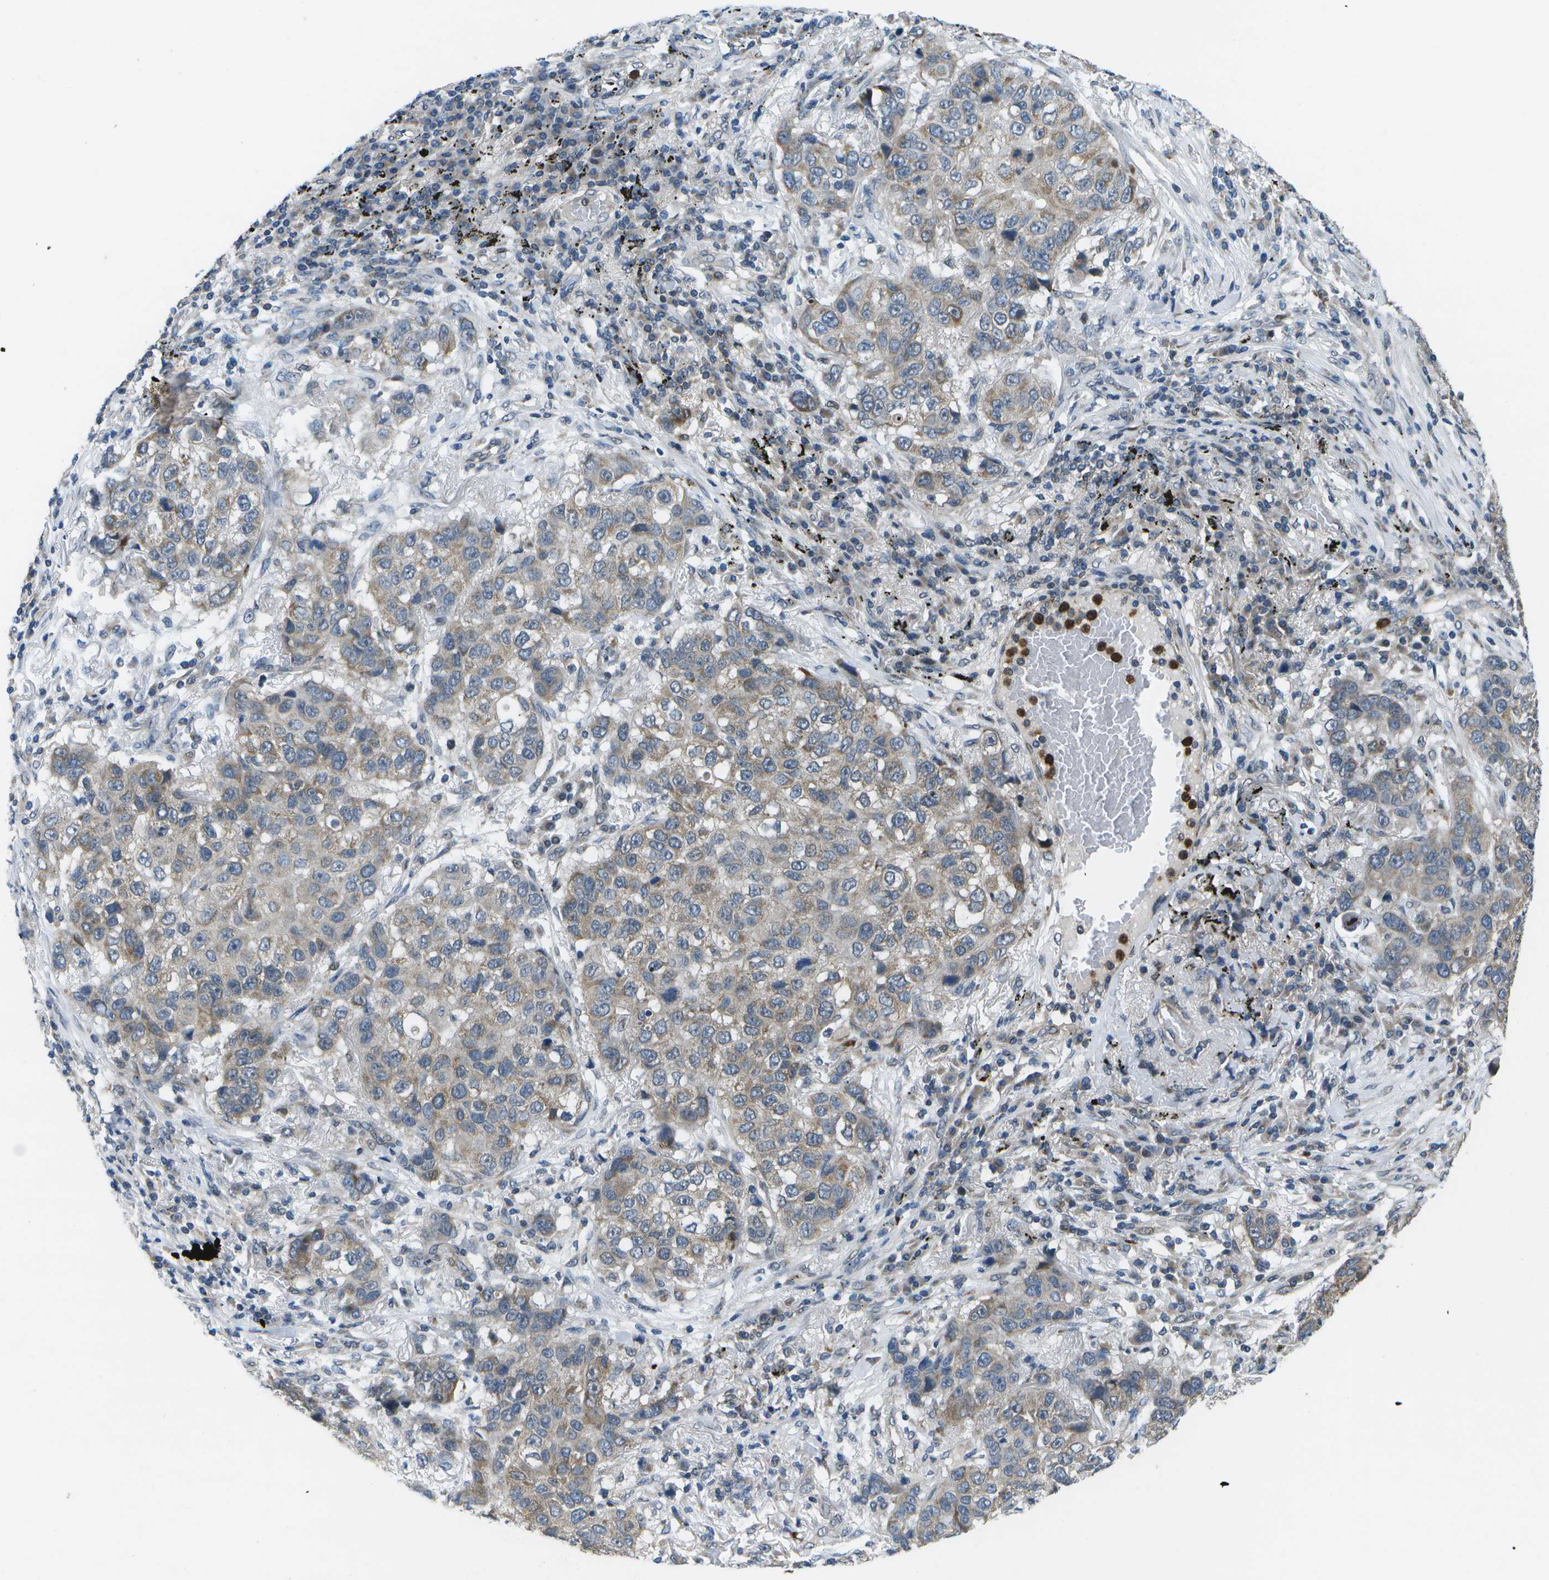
{"staining": {"intensity": "weak", "quantity": "25%-75%", "location": "cytoplasmic/membranous"}, "tissue": "lung cancer", "cell_type": "Tumor cells", "image_type": "cancer", "snomed": [{"axis": "morphology", "description": "Squamous cell carcinoma, NOS"}, {"axis": "topography", "description": "Lung"}], "caption": "Protein staining of lung squamous cell carcinoma tissue demonstrates weak cytoplasmic/membranous expression in approximately 25%-75% of tumor cells.", "gene": "GALNT15", "patient": {"sex": "male", "age": 57}}